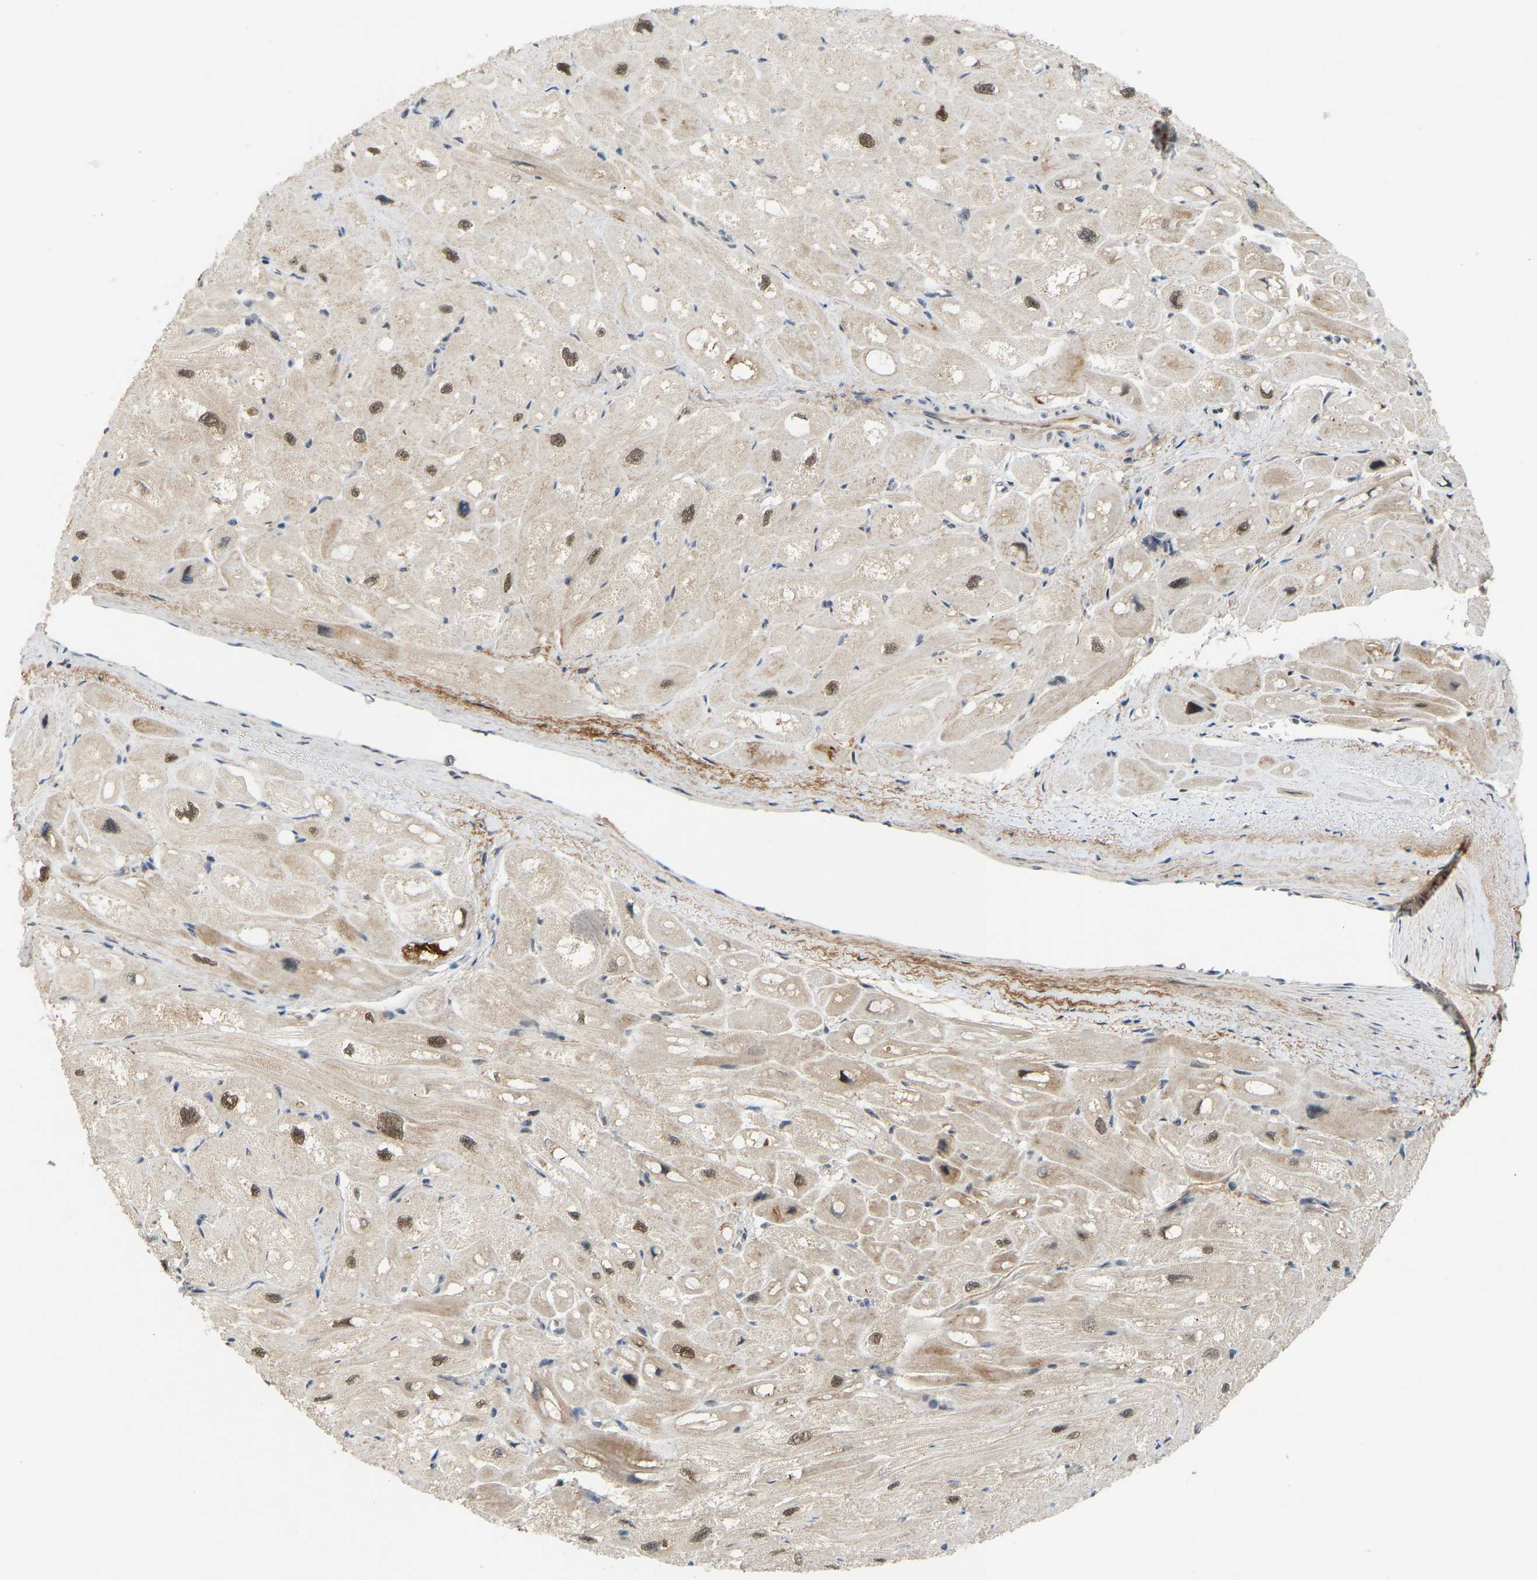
{"staining": {"intensity": "weak", "quantity": "25%-75%", "location": "nuclear"}, "tissue": "heart muscle", "cell_type": "Cardiomyocytes", "image_type": "normal", "snomed": [{"axis": "morphology", "description": "Normal tissue, NOS"}, {"axis": "topography", "description": "Heart"}], "caption": "Immunohistochemistry (IHC) micrograph of normal heart muscle stained for a protein (brown), which reveals low levels of weak nuclear staining in approximately 25%-75% of cardiomyocytes.", "gene": "RBM15", "patient": {"sex": "male", "age": 49}}